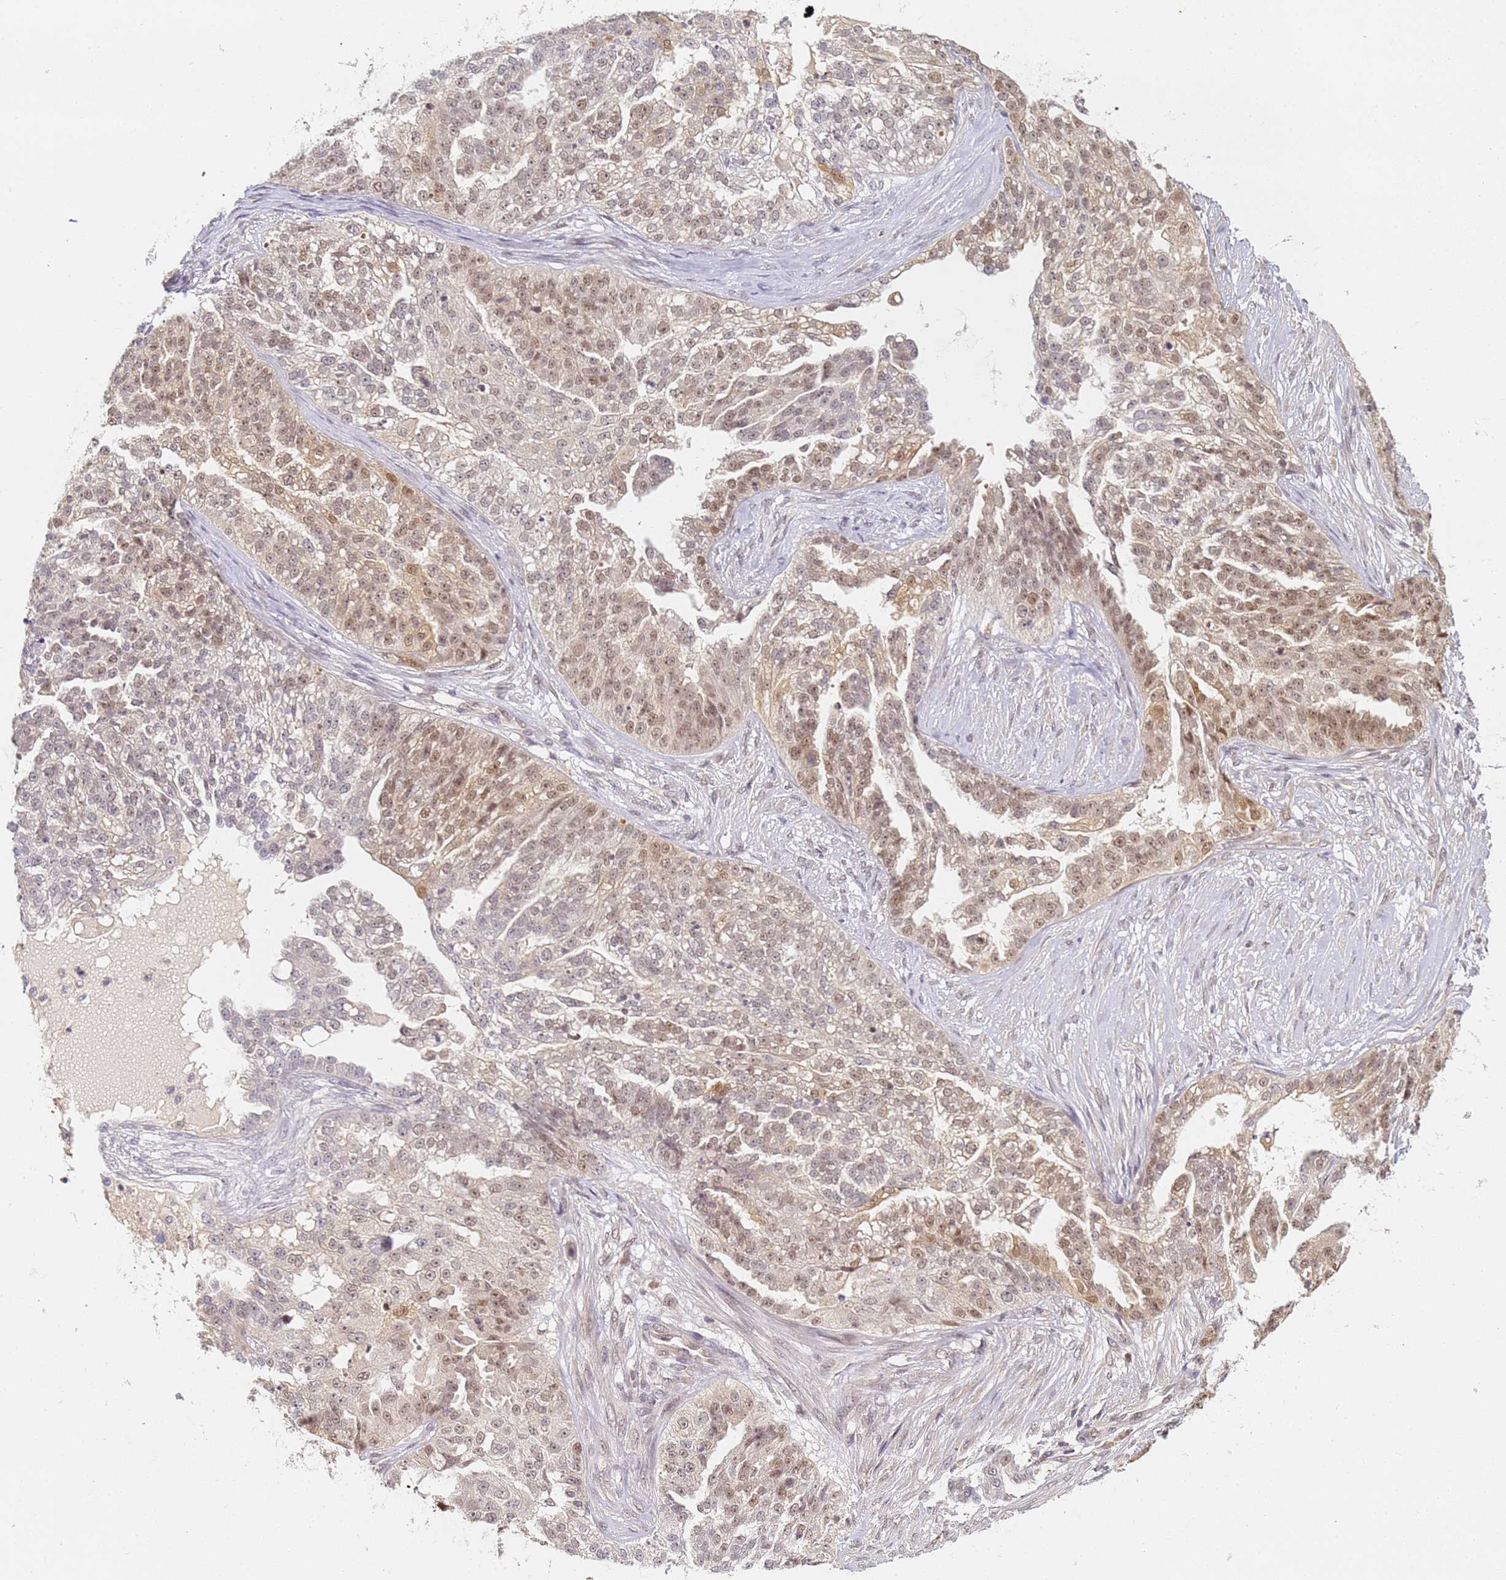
{"staining": {"intensity": "moderate", "quantity": "25%-75%", "location": "nuclear"}, "tissue": "ovarian cancer", "cell_type": "Tumor cells", "image_type": "cancer", "snomed": [{"axis": "morphology", "description": "Cystadenocarcinoma, serous, NOS"}, {"axis": "topography", "description": "Ovary"}], "caption": "A high-resolution micrograph shows IHC staining of ovarian cancer (serous cystadenocarcinoma), which exhibits moderate nuclear staining in about 25%-75% of tumor cells.", "gene": "HMCES", "patient": {"sex": "female", "age": 58}}